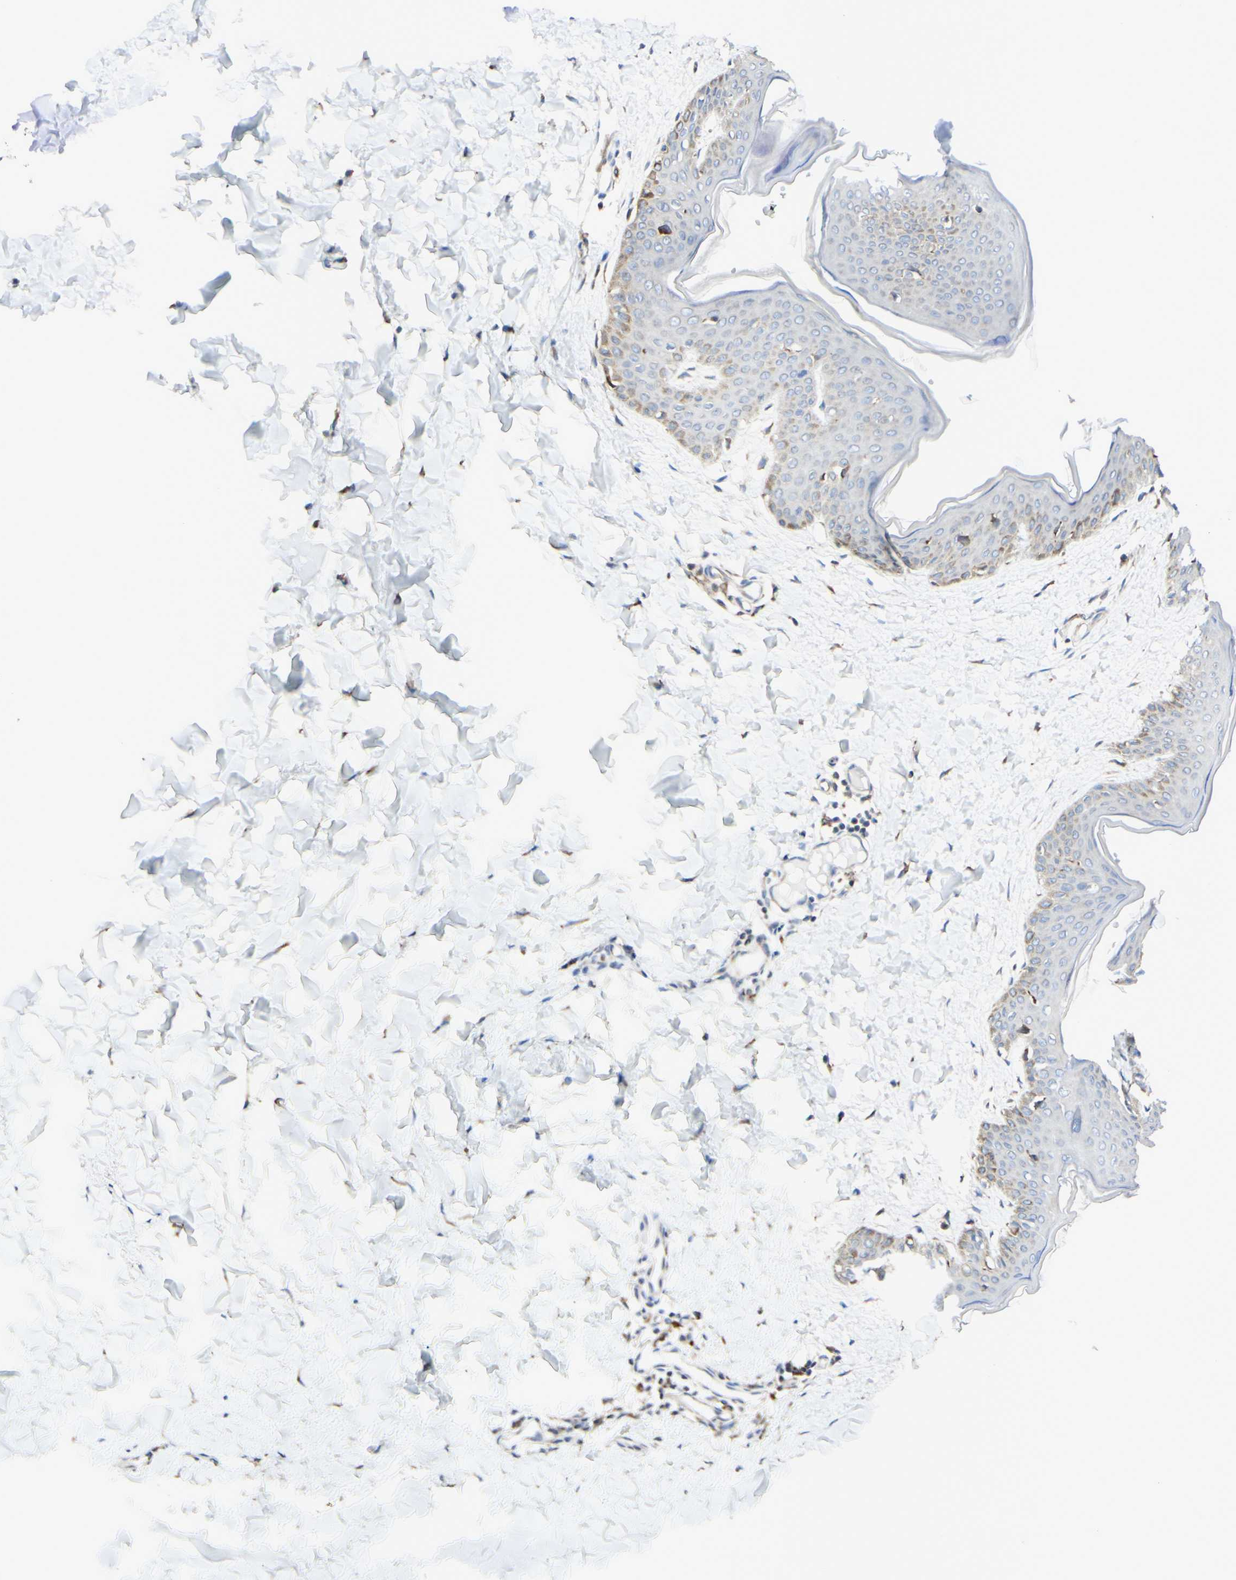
{"staining": {"intensity": "moderate", "quantity": ">75%", "location": "cytoplasmic/membranous"}, "tissue": "skin", "cell_type": "Fibroblasts", "image_type": "normal", "snomed": [{"axis": "morphology", "description": "Normal tissue, NOS"}, {"axis": "topography", "description": "Skin"}], "caption": "Immunohistochemical staining of unremarkable human skin reveals moderate cytoplasmic/membranous protein staining in about >75% of fibroblasts.", "gene": "DNAJB11", "patient": {"sex": "female", "age": 17}}